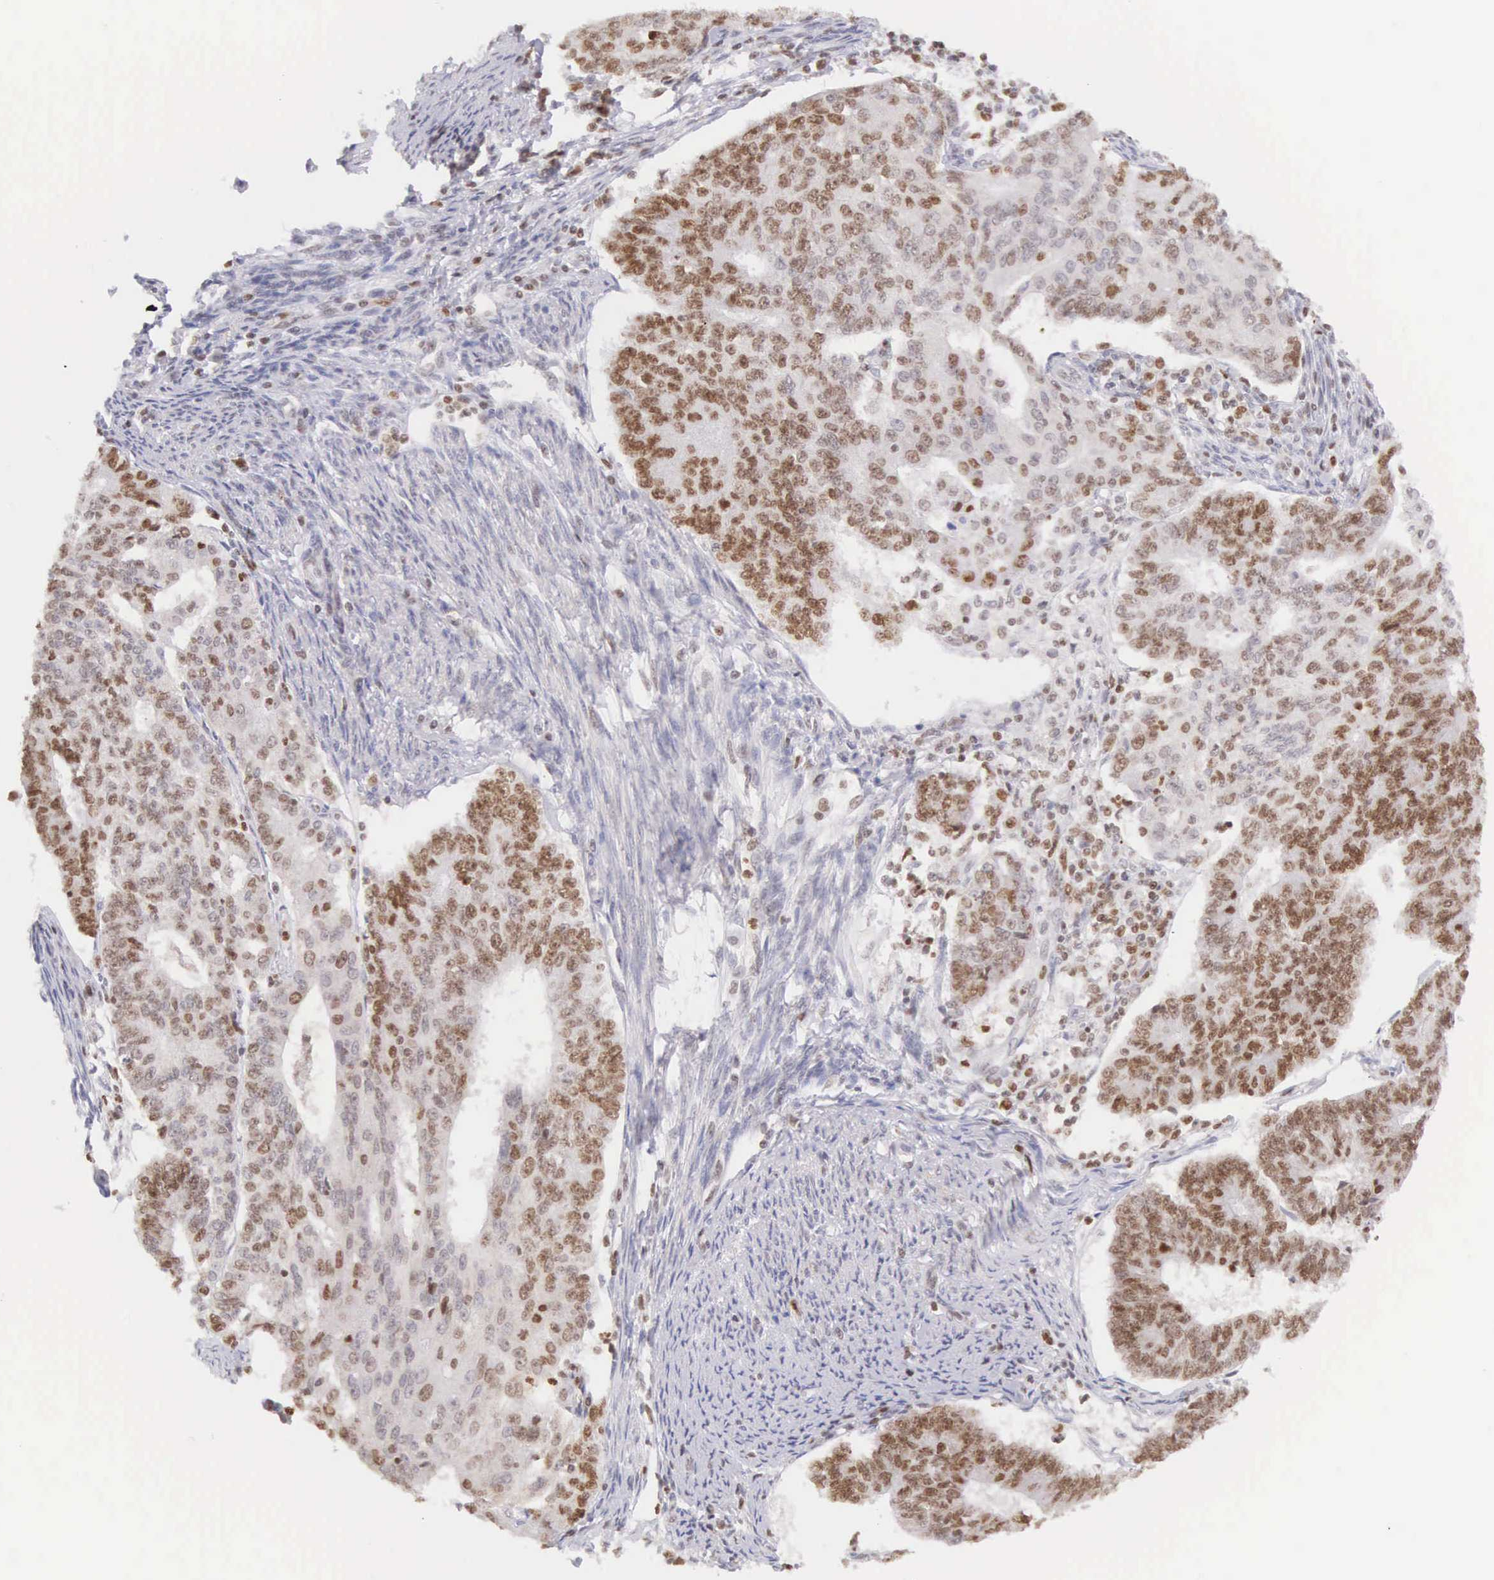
{"staining": {"intensity": "strong", "quantity": "25%-75%", "location": "nuclear"}, "tissue": "endometrial cancer", "cell_type": "Tumor cells", "image_type": "cancer", "snomed": [{"axis": "morphology", "description": "Adenocarcinoma, NOS"}, {"axis": "topography", "description": "Endometrium"}], "caption": "Human endometrial cancer stained with a protein marker displays strong staining in tumor cells.", "gene": "VRK1", "patient": {"sex": "female", "age": 56}}